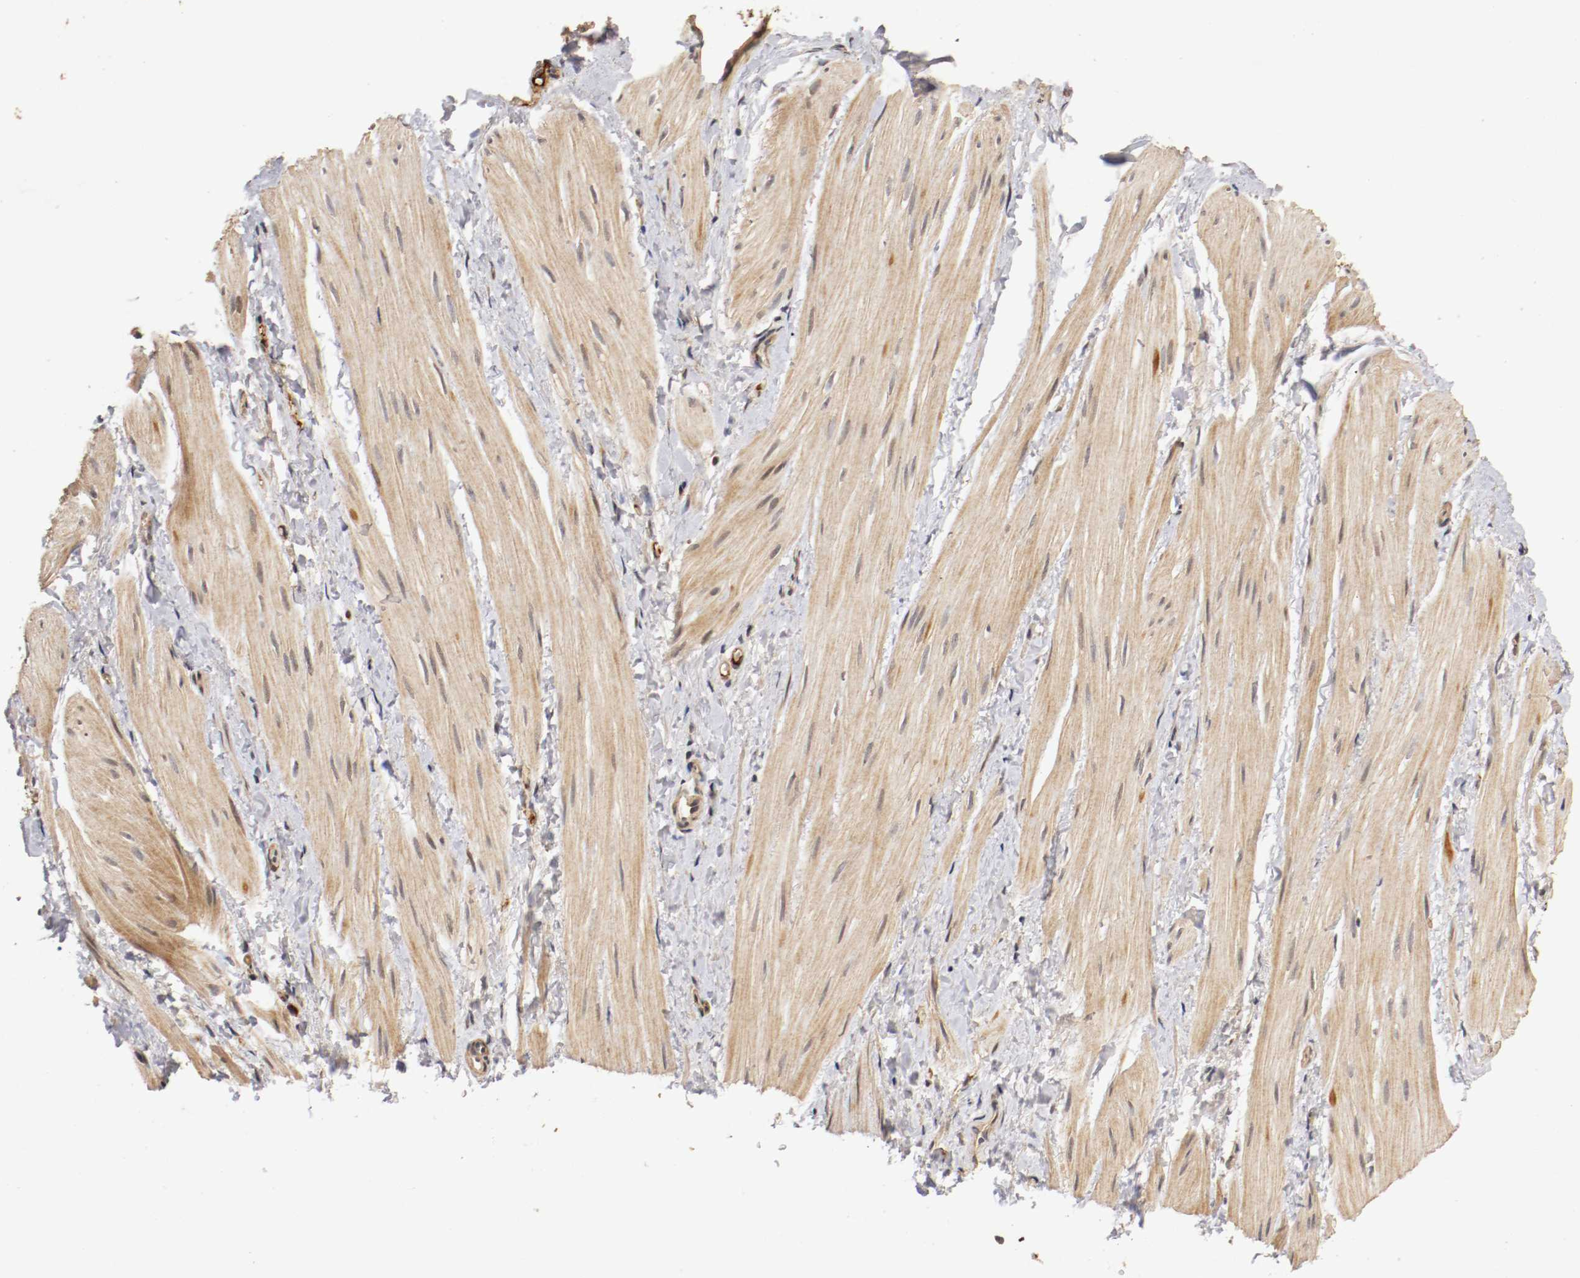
{"staining": {"intensity": "weak", "quantity": "25%-75%", "location": "cytoplasmic/membranous"}, "tissue": "smooth muscle", "cell_type": "Smooth muscle cells", "image_type": "normal", "snomed": [{"axis": "morphology", "description": "Normal tissue, NOS"}, {"axis": "topography", "description": "Smooth muscle"}], "caption": "This is a photomicrograph of IHC staining of unremarkable smooth muscle, which shows weak expression in the cytoplasmic/membranous of smooth muscle cells.", "gene": "TNFRSF1B", "patient": {"sex": "male", "age": 16}}